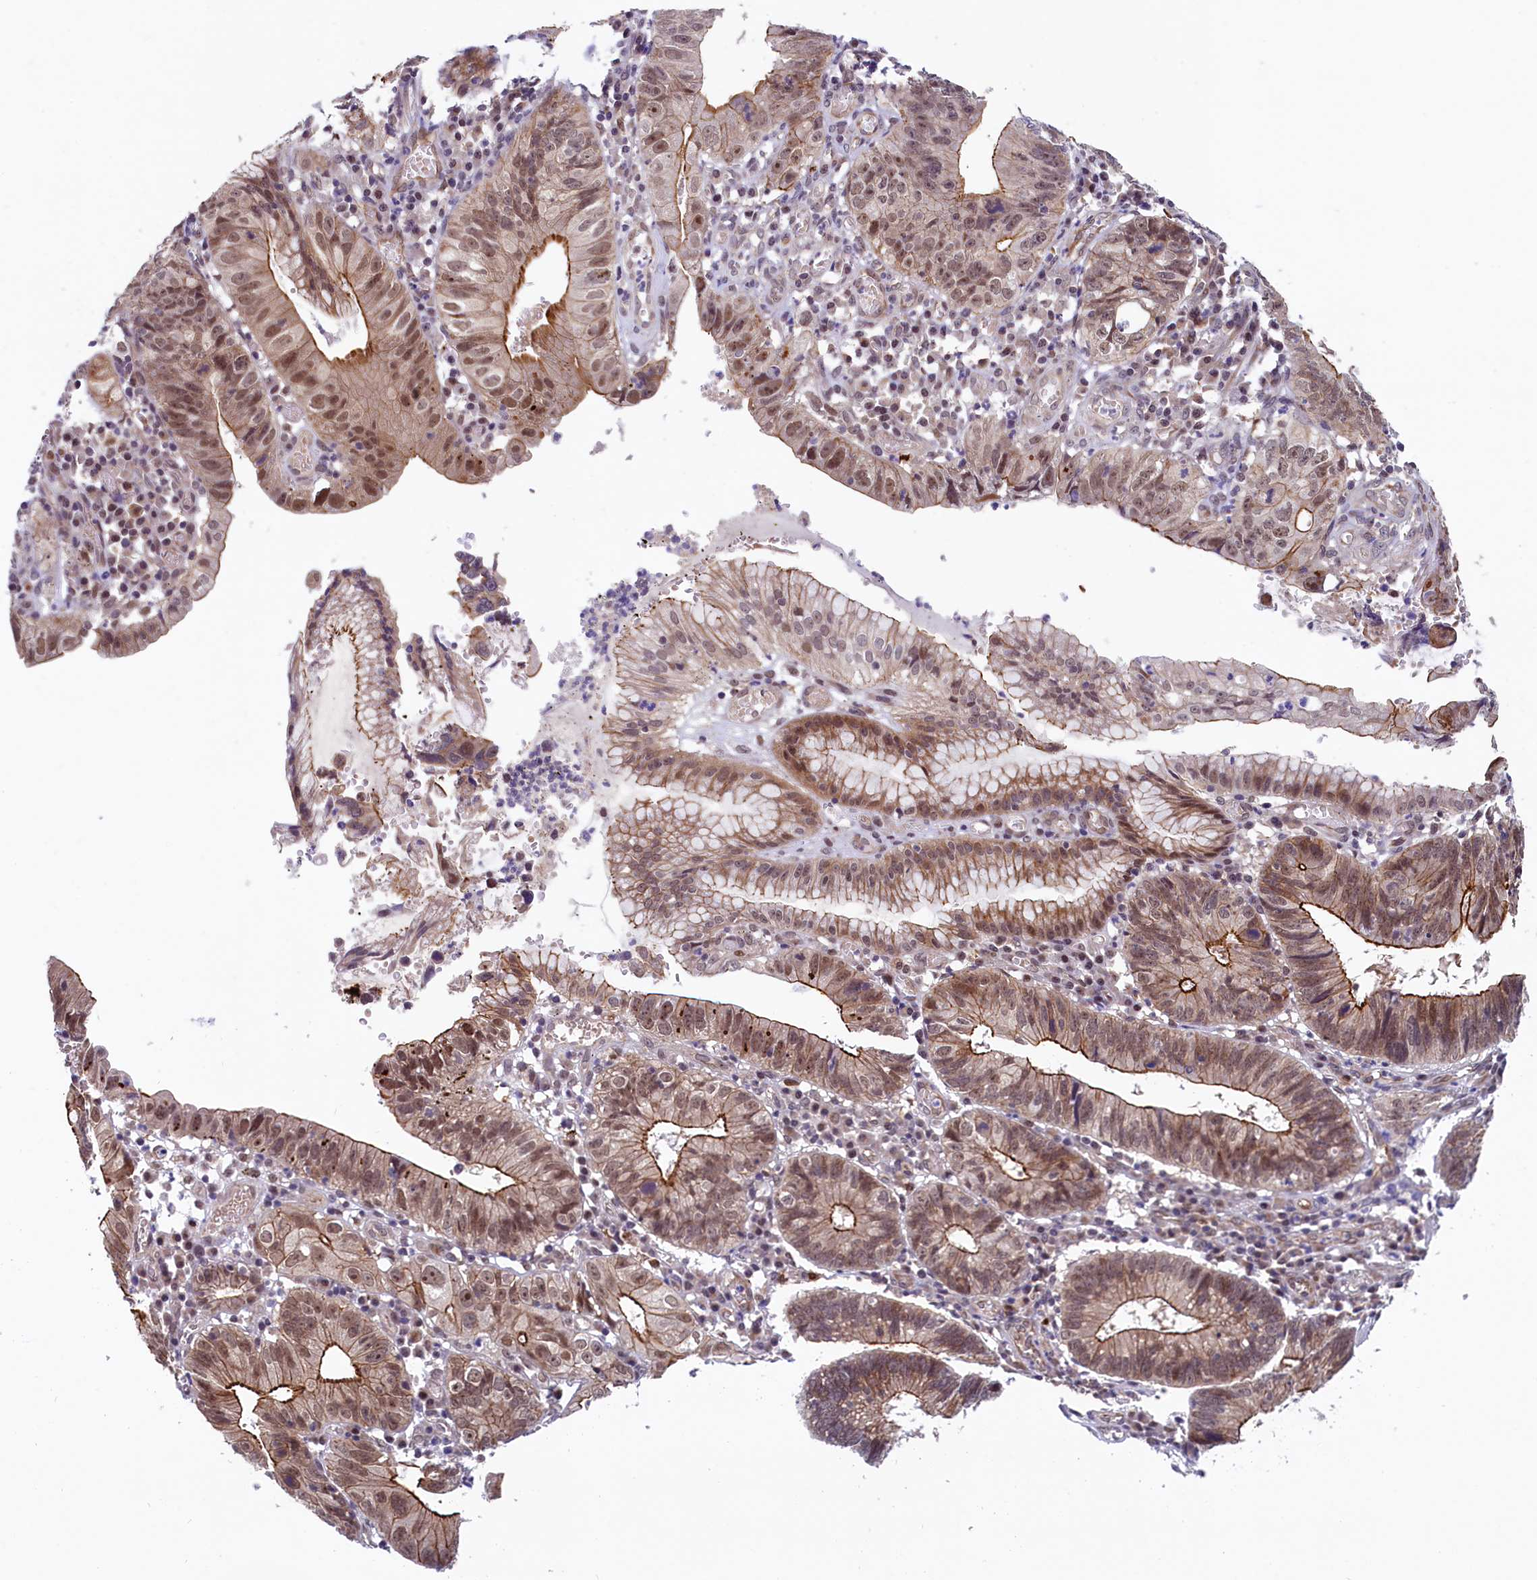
{"staining": {"intensity": "moderate", "quantity": ">75%", "location": "cytoplasmic/membranous,nuclear"}, "tissue": "stomach cancer", "cell_type": "Tumor cells", "image_type": "cancer", "snomed": [{"axis": "morphology", "description": "Adenocarcinoma, NOS"}, {"axis": "topography", "description": "Stomach"}], "caption": "There is medium levels of moderate cytoplasmic/membranous and nuclear staining in tumor cells of stomach cancer, as demonstrated by immunohistochemical staining (brown color).", "gene": "ARL14EP", "patient": {"sex": "male", "age": 59}}